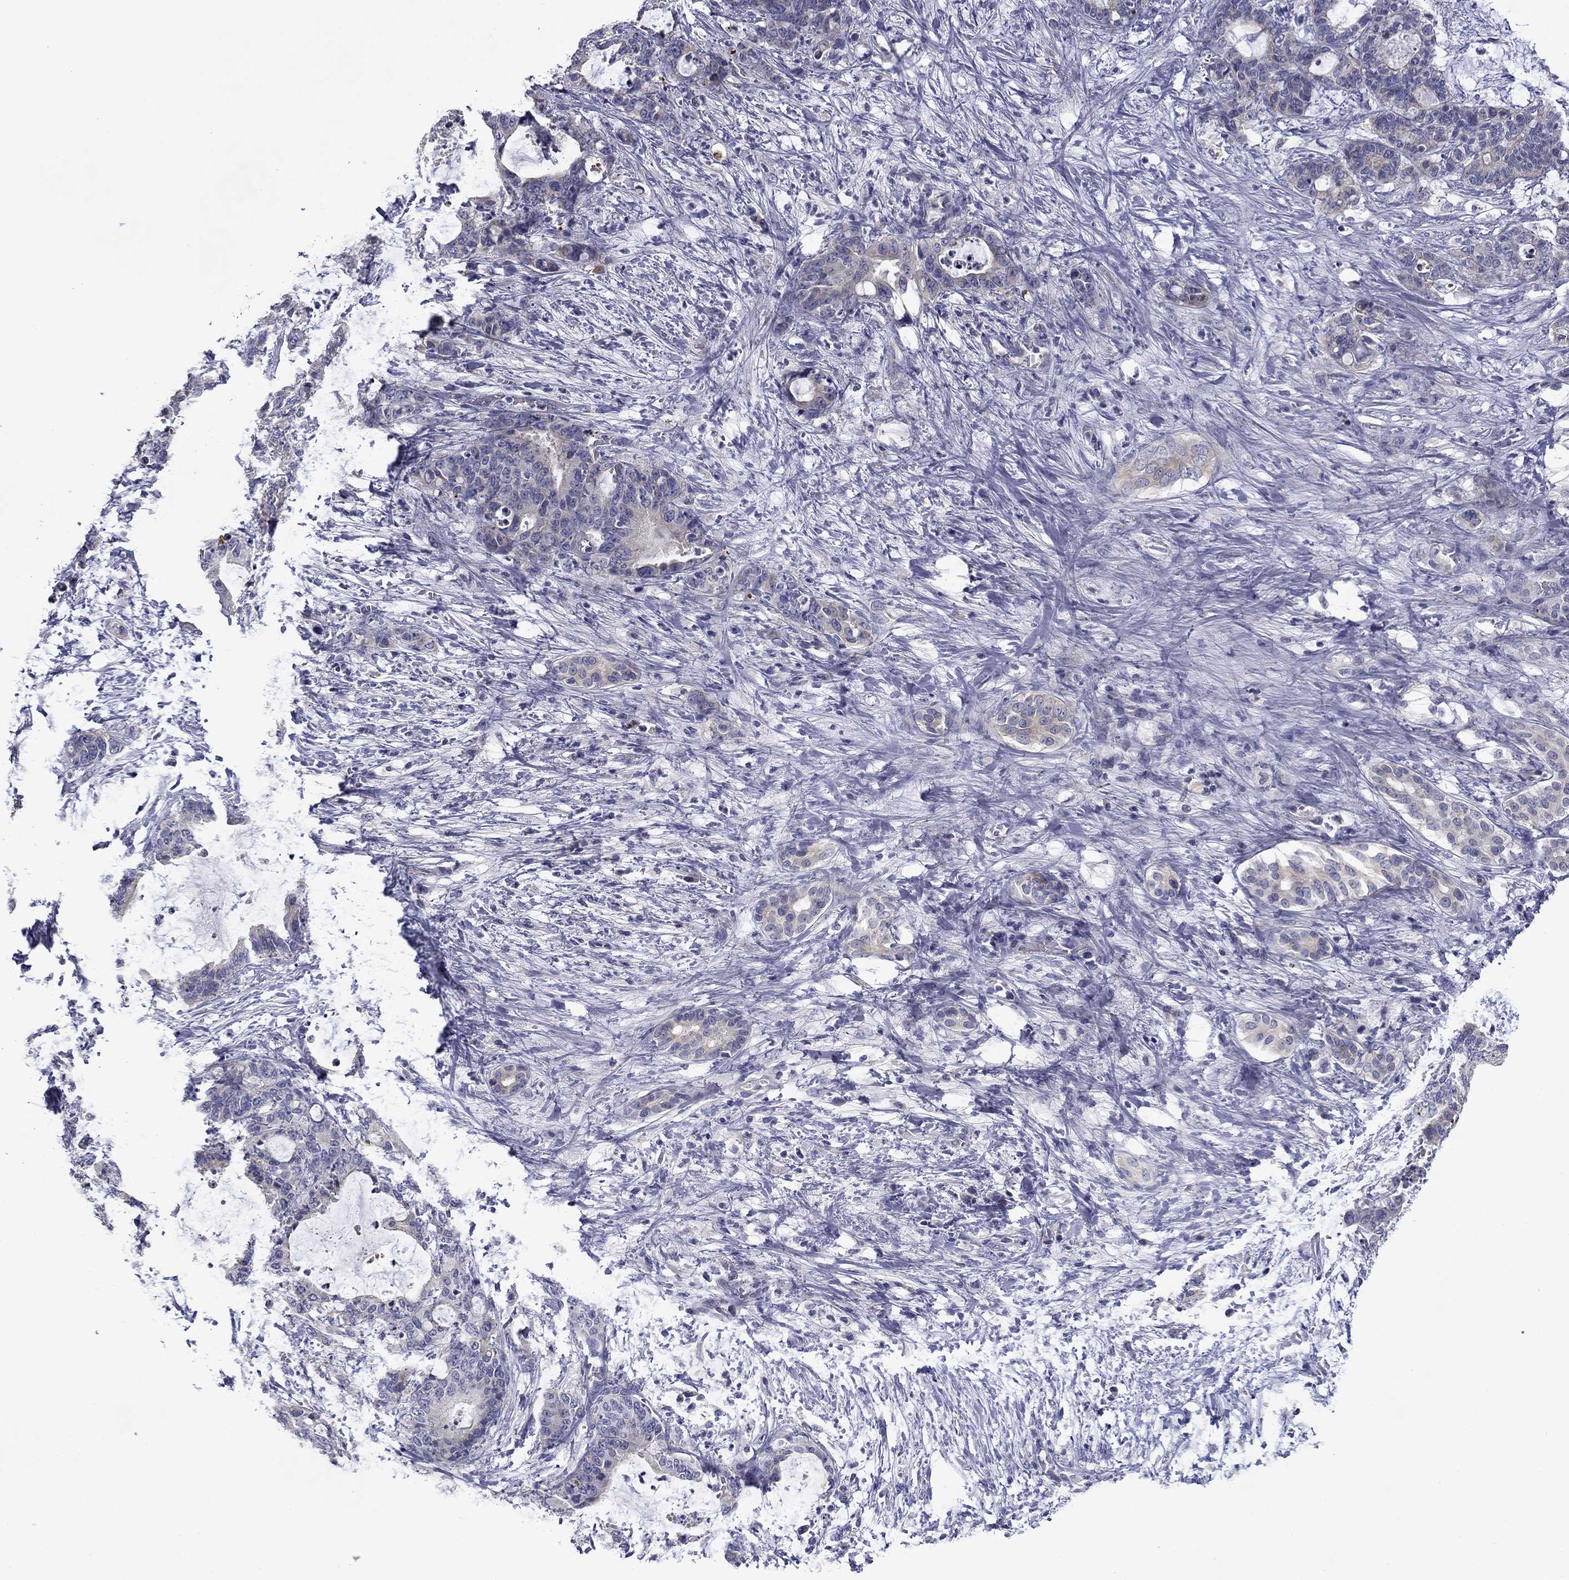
{"staining": {"intensity": "negative", "quantity": "none", "location": "none"}, "tissue": "liver cancer", "cell_type": "Tumor cells", "image_type": "cancer", "snomed": [{"axis": "morphology", "description": "Cholangiocarcinoma"}, {"axis": "topography", "description": "Liver"}], "caption": "Liver cholangiocarcinoma stained for a protein using immunohistochemistry reveals no expression tumor cells.", "gene": "SPATA7", "patient": {"sex": "female", "age": 73}}